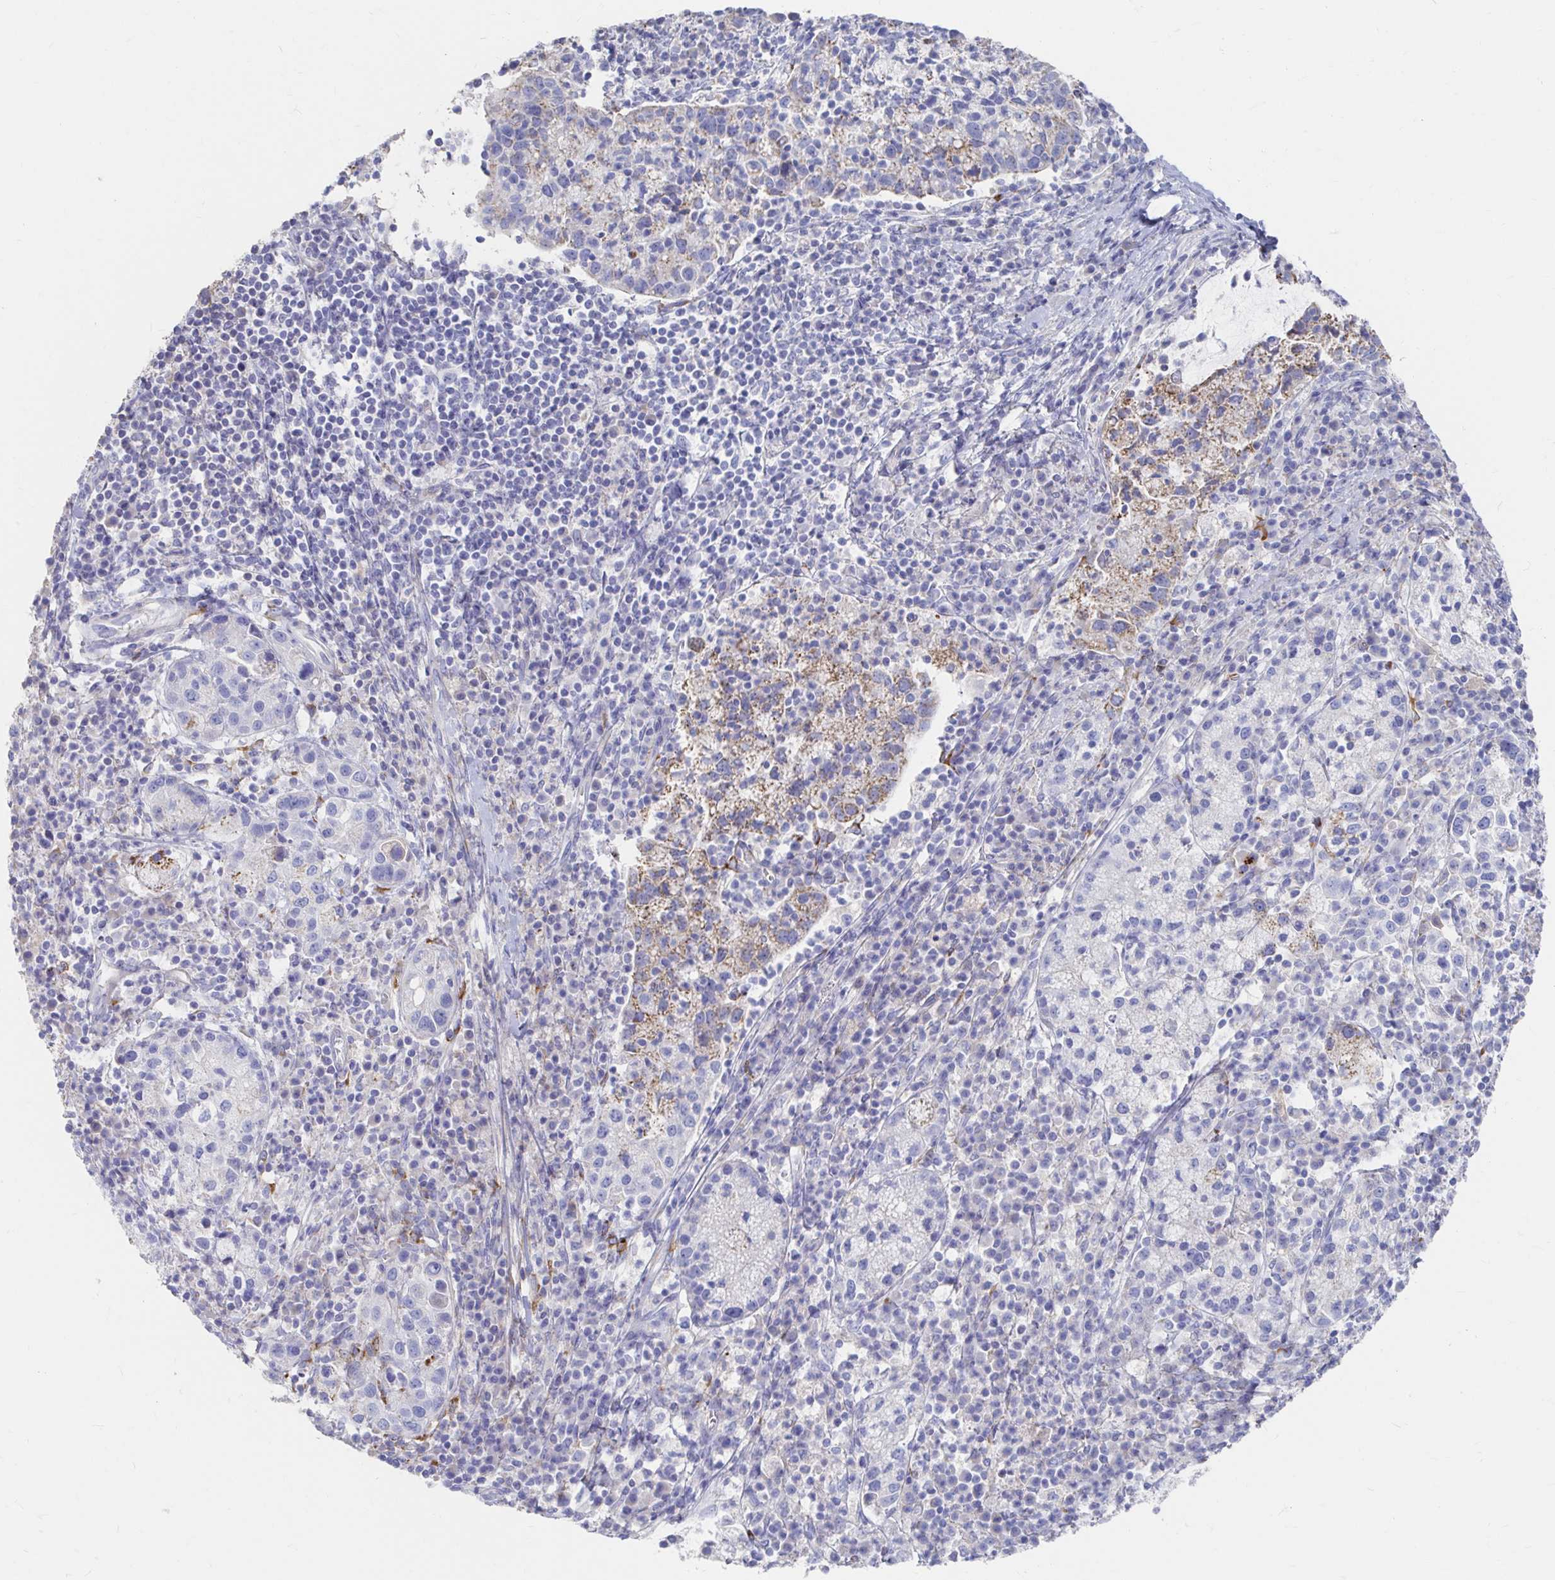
{"staining": {"intensity": "weak", "quantity": "<25%", "location": "cytoplasmic/membranous"}, "tissue": "cervical cancer", "cell_type": "Tumor cells", "image_type": "cancer", "snomed": [{"axis": "morphology", "description": "Normal tissue, NOS"}, {"axis": "morphology", "description": "Adenocarcinoma, NOS"}, {"axis": "topography", "description": "Cervix"}], "caption": "DAB (3,3'-diaminobenzidine) immunohistochemical staining of human cervical cancer displays no significant staining in tumor cells.", "gene": "LAMC3", "patient": {"sex": "female", "age": 44}}